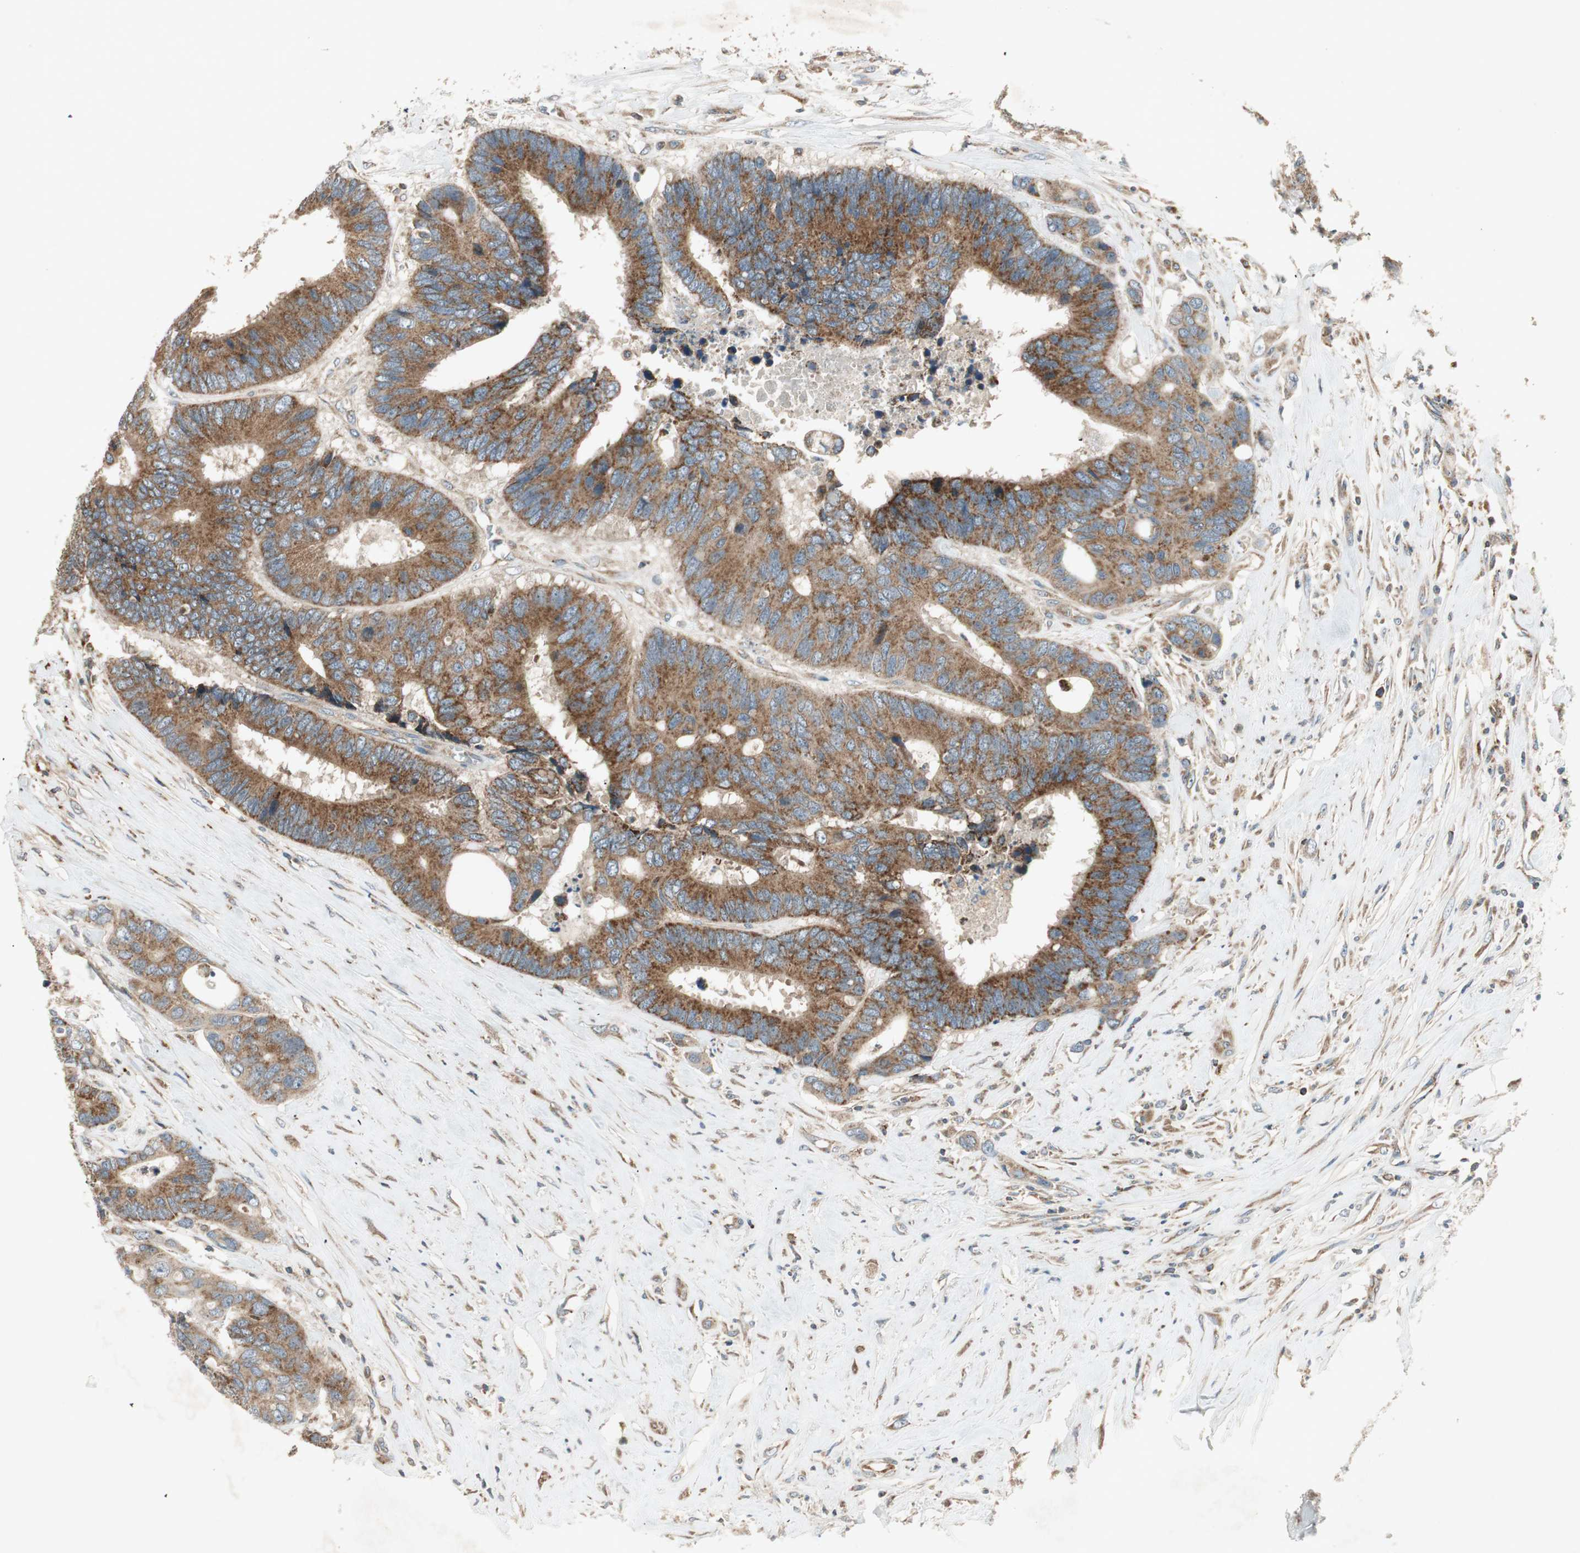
{"staining": {"intensity": "strong", "quantity": ">75%", "location": "cytoplasmic/membranous"}, "tissue": "colorectal cancer", "cell_type": "Tumor cells", "image_type": "cancer", "snomed": [{"axis": "morphology", "description": "Adenocarcinoma, NOS"}, {"axis": "topography", "description": "Rectum"}], "caption": "Colorectal cancer (adenocarcinoma) stained with a protein marker displays strong staining in tumor cells.", "gene": "CHADL", "patient": {"sex": "male", "age": 55}}